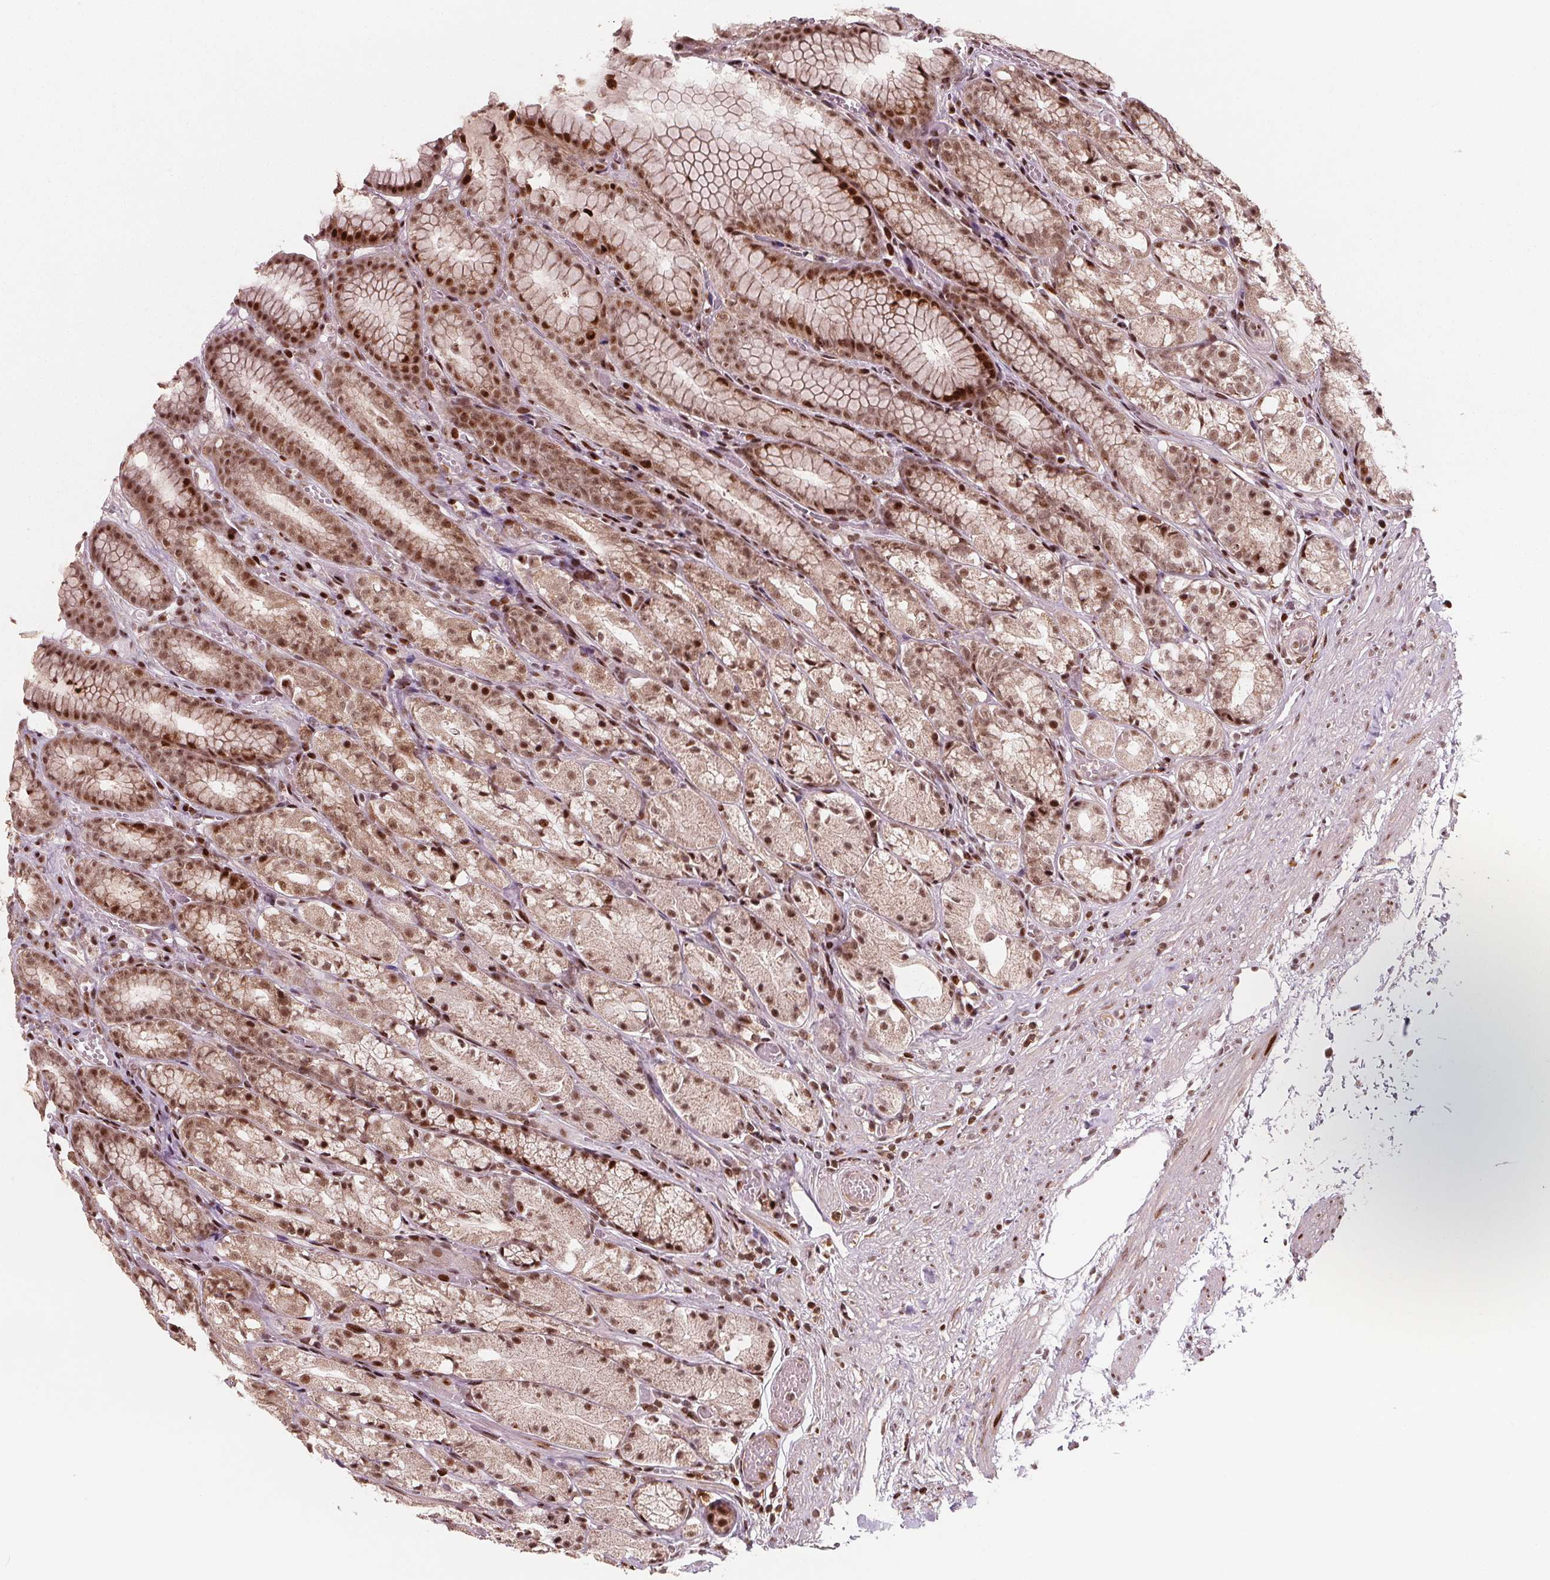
{"staining": {"intensity": "strong", "quantity": "25%-75%", "location": "cytoplasmic/membranous,nuclear"}, "tissue": "stomach", "cell_type": "Glandular cells", "image_type": "normal", "snomed": [{"axis": "morphology", "description": "Normal tissue, NOS"}, {"axis": "topography", "description": "Stomach"}], "caption": "IHC photomicrograph of benign stomach stained for a protein (brown), which demonstrates high levels of strong cytoplasmic/membranous,nuclear expression in about 25%-75% of glandular cells.", "gene": "SNRNP35", "patient": {"sex": "male", "age": 70}}